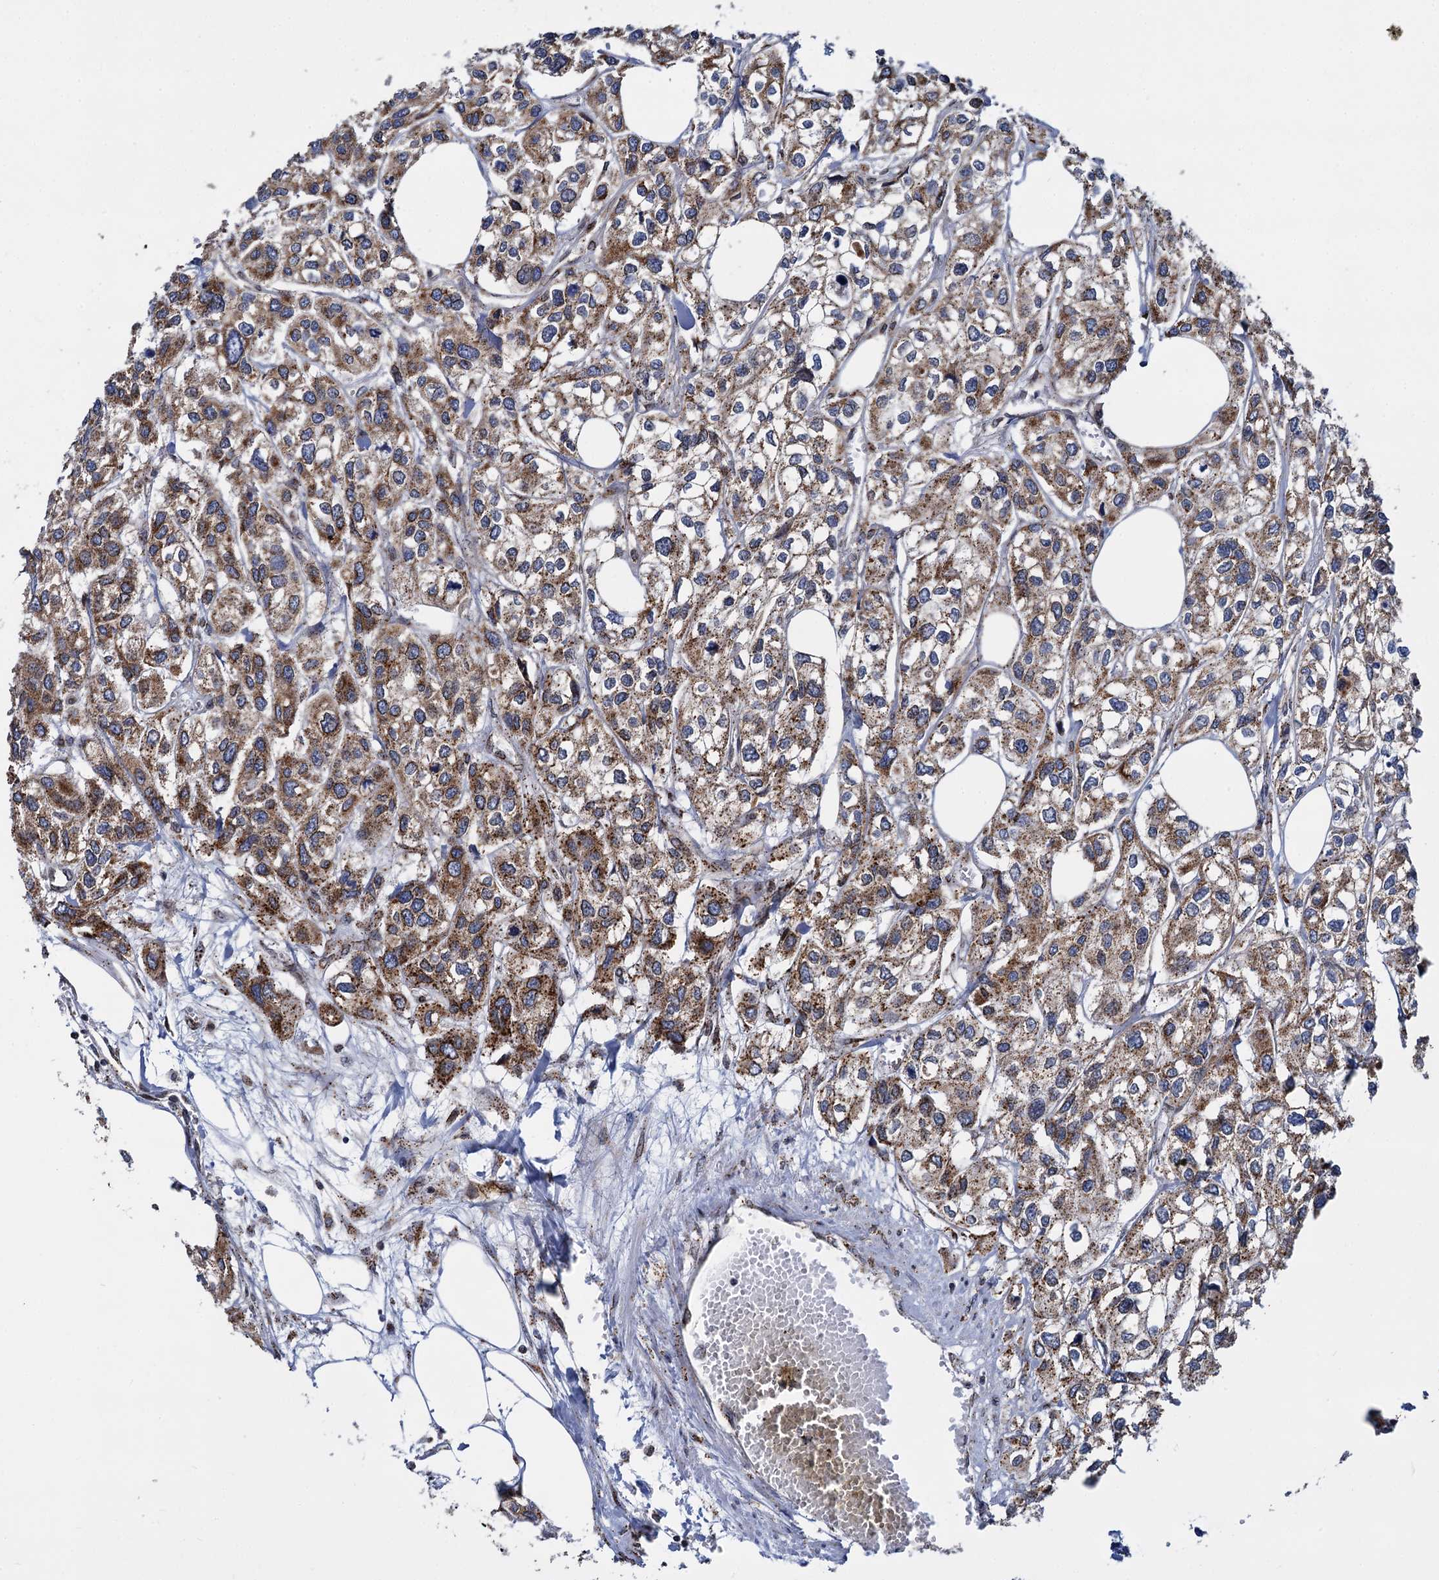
{"staining": {"intensity": "moderate", "quantity": ">75%", "location": "cytoplasmic/membranous"}, "tissue": "urothelial cancer", "cell_type": "Tumor cells", "image_type": "cancer", "snomed": [{"axis": "morphology", "description": "Urothelial carcinoma, High grade"}, {"axis": "topography", "description": "Urinary bladder"}], "caption": "Immunohistochemical staining of urothelial cancer demonstrates medium levels of moderate cytoplasmic/membranous protein staining in approximately >75% of tumor cells.", "gene": "SUPT20H", "patient": {"sex": "male", "age": 67}}